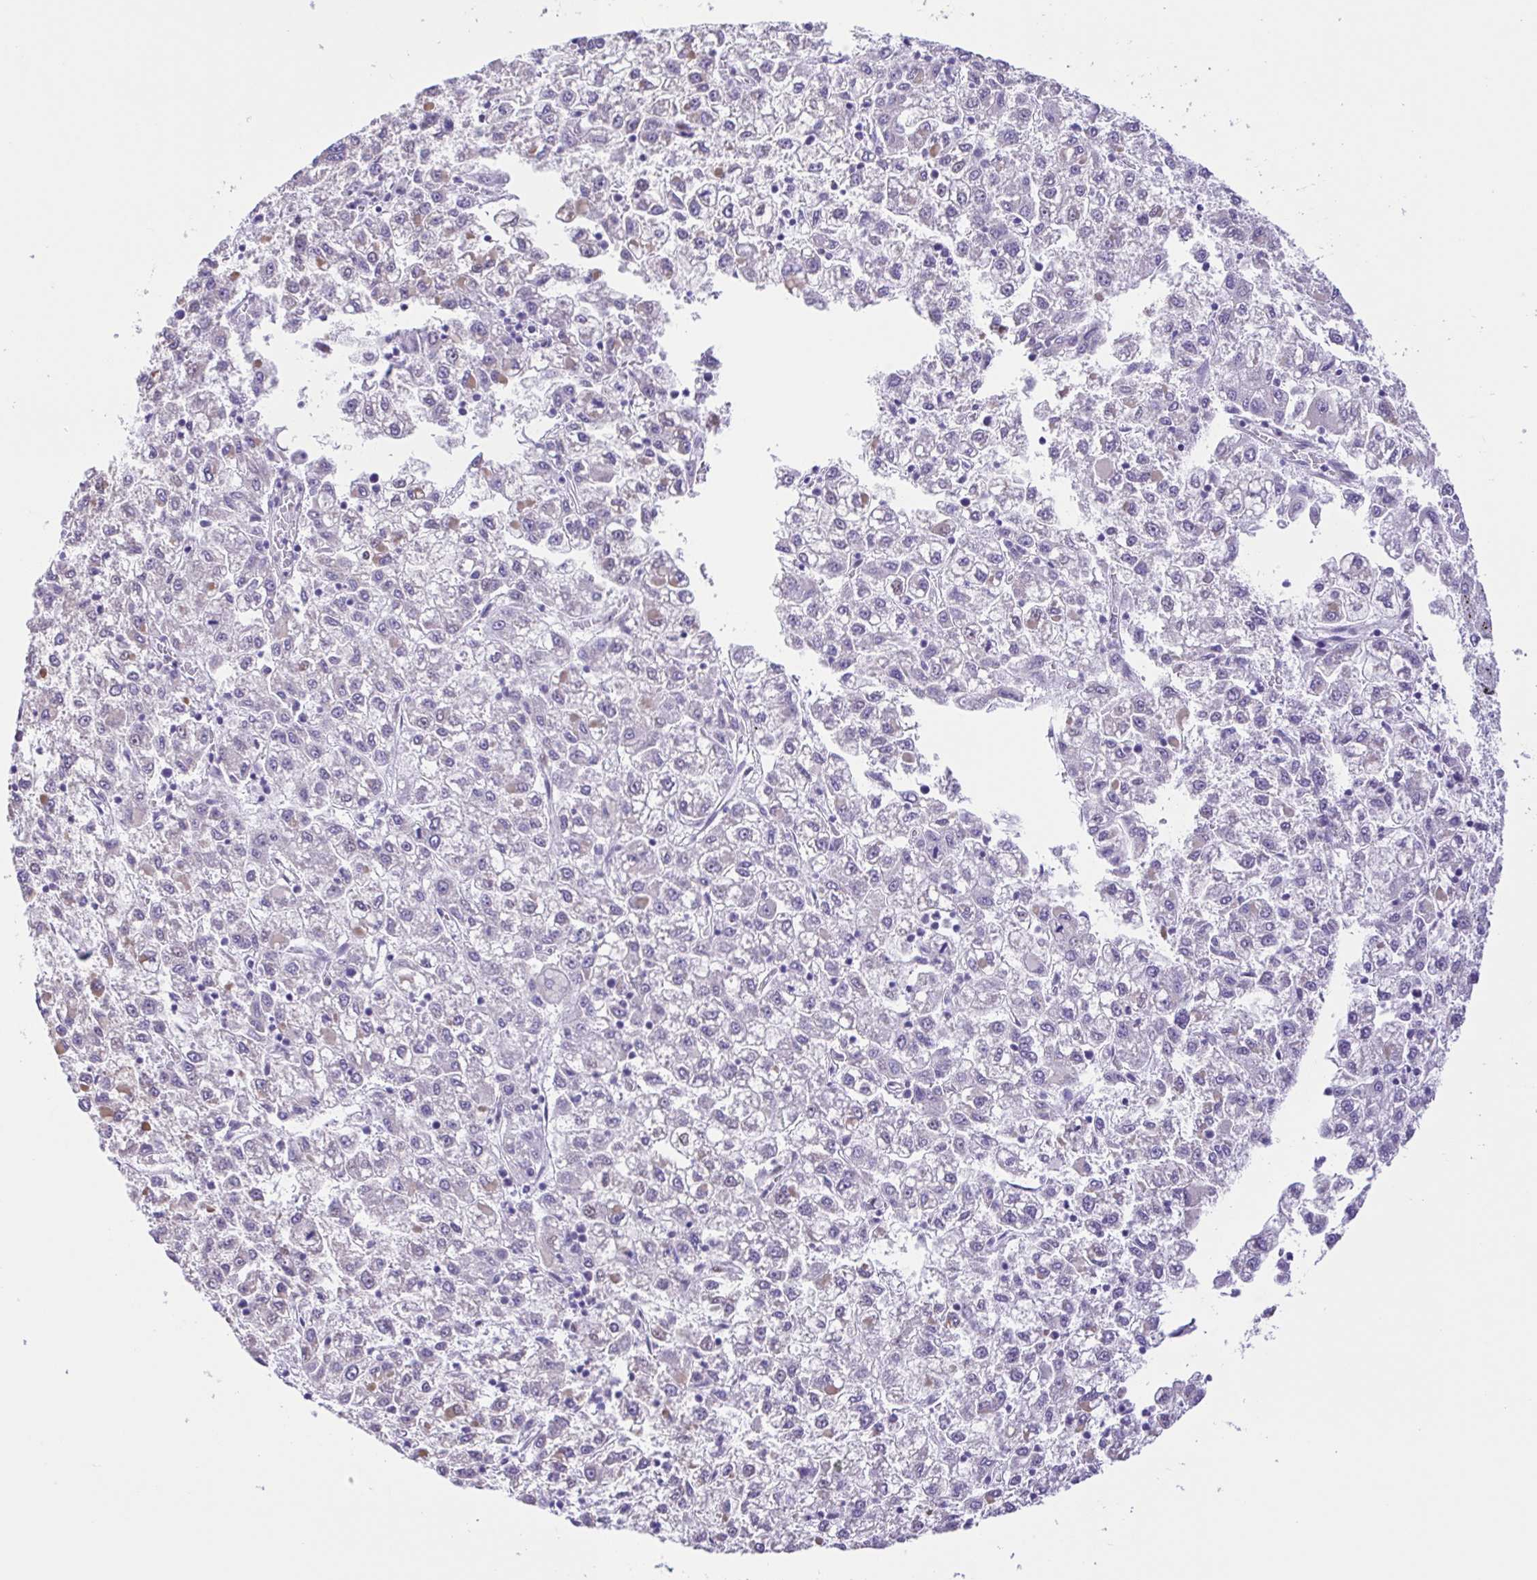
{"staining": {"intensity": "negative", "quantity": "none", "location": "none"}, "tissue": "liver cancer", "cell_type": "Tumor cells", "image_type": "cancer", "snomed": [{"axis": "morphology", "description": "Carcinoma, Hepatocellular, NOS"}, {"axis": "topography", "description": "Liver"}], "caption": "Immunohistochemistry photomicrograph of neoplastic tissue: human liver cancer stained with DAB displays no significant protein staining in tumor cells.", "gene": "TGM3", "patient": {"sex": "male", "age": 40}}